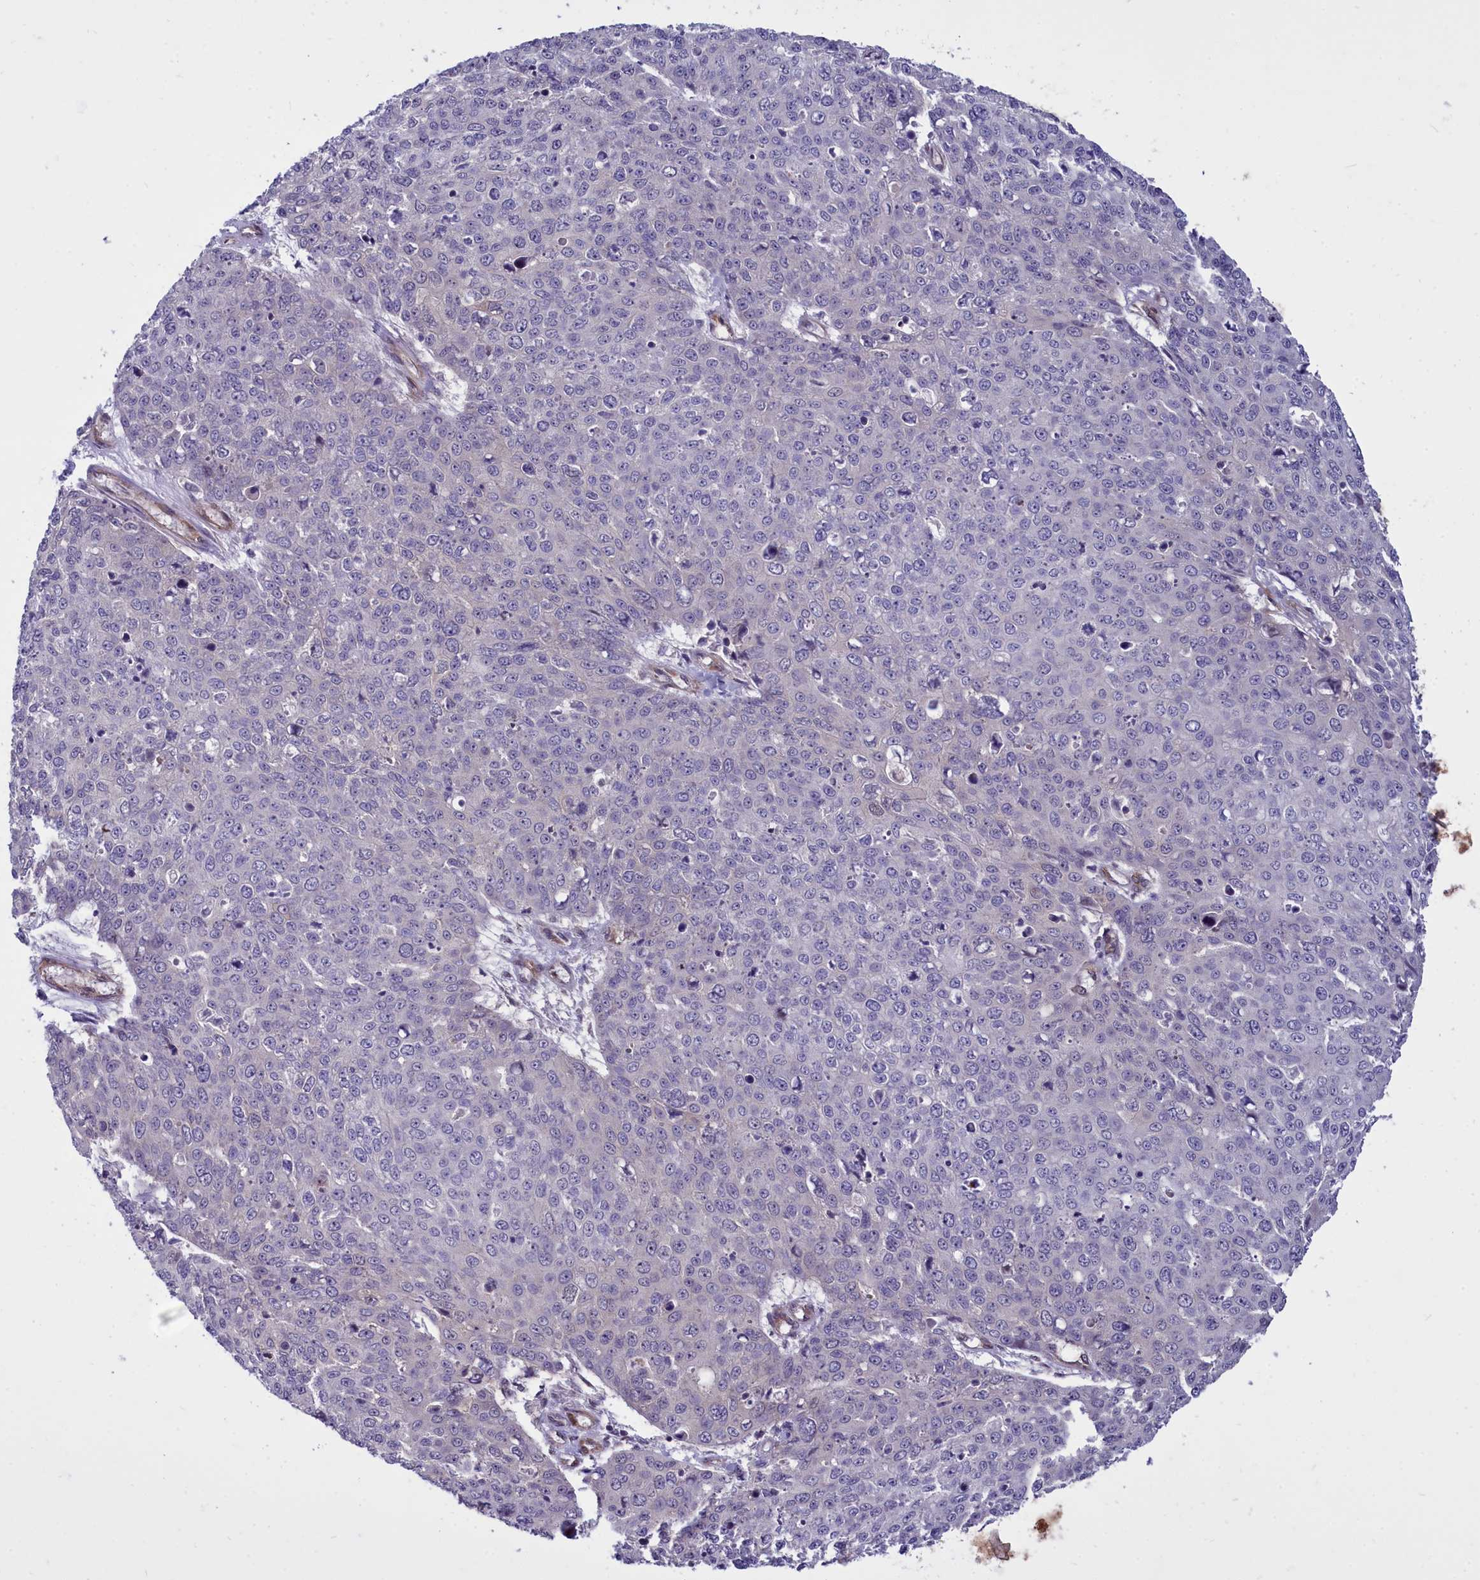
{"staining": {"intensity": "negative", "quantity": "none", "location": "none"}, "tissue": "skin cancer", "cell_type": "Tumor cells", "image_type": "cancer", "snomed": [{"axis": "morphology", "description": "Squamous cell carcinoma, NOS"}, {"axis": "topography", "description": "Skin"}], "caption": "Human skin cancer (squamous cell carcinoma) stained for a protein using IHC reveals no positivity in tumor cells.", "gene": "BCAR1", "patient": {"sex": "male", "age": 71}}